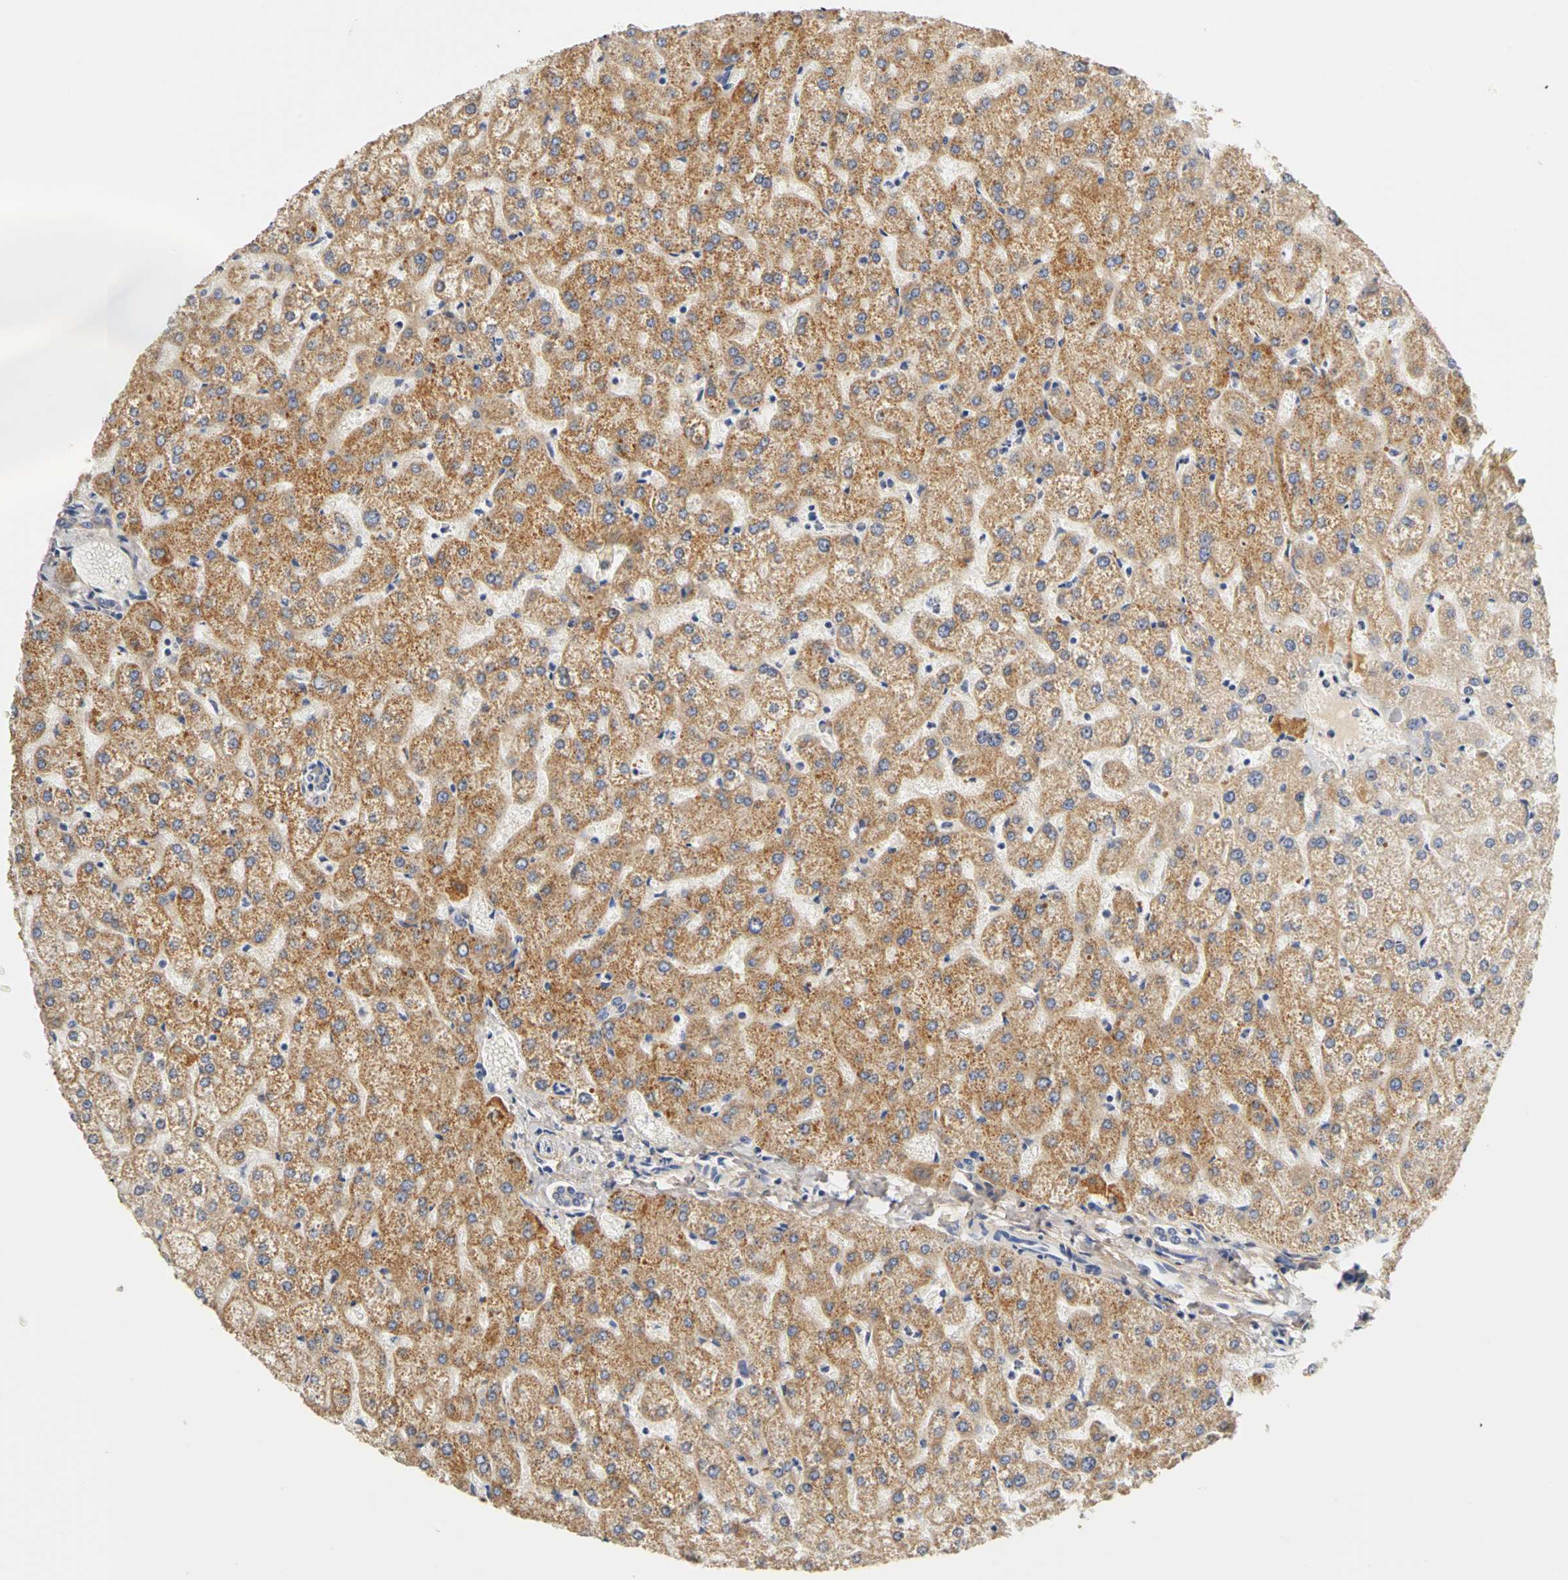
{"staining": {"intensity": "negative", "quantity": "none", "location": "none"}, "tissue": "liver", "cell_type": "Cholangiocytes", "image_type": "normal", "snomed": [{"axis": "morphology", "description": "Normal tissue, NOS"}, {"axis": "topography", "description": "Liver"}], "caption": "This is an immunohistochemistry micrograph of normal liver. There is no positivity in cholangiocytes.", "gene": "PGR", "patient": {"sex": "female", "age": 32}}